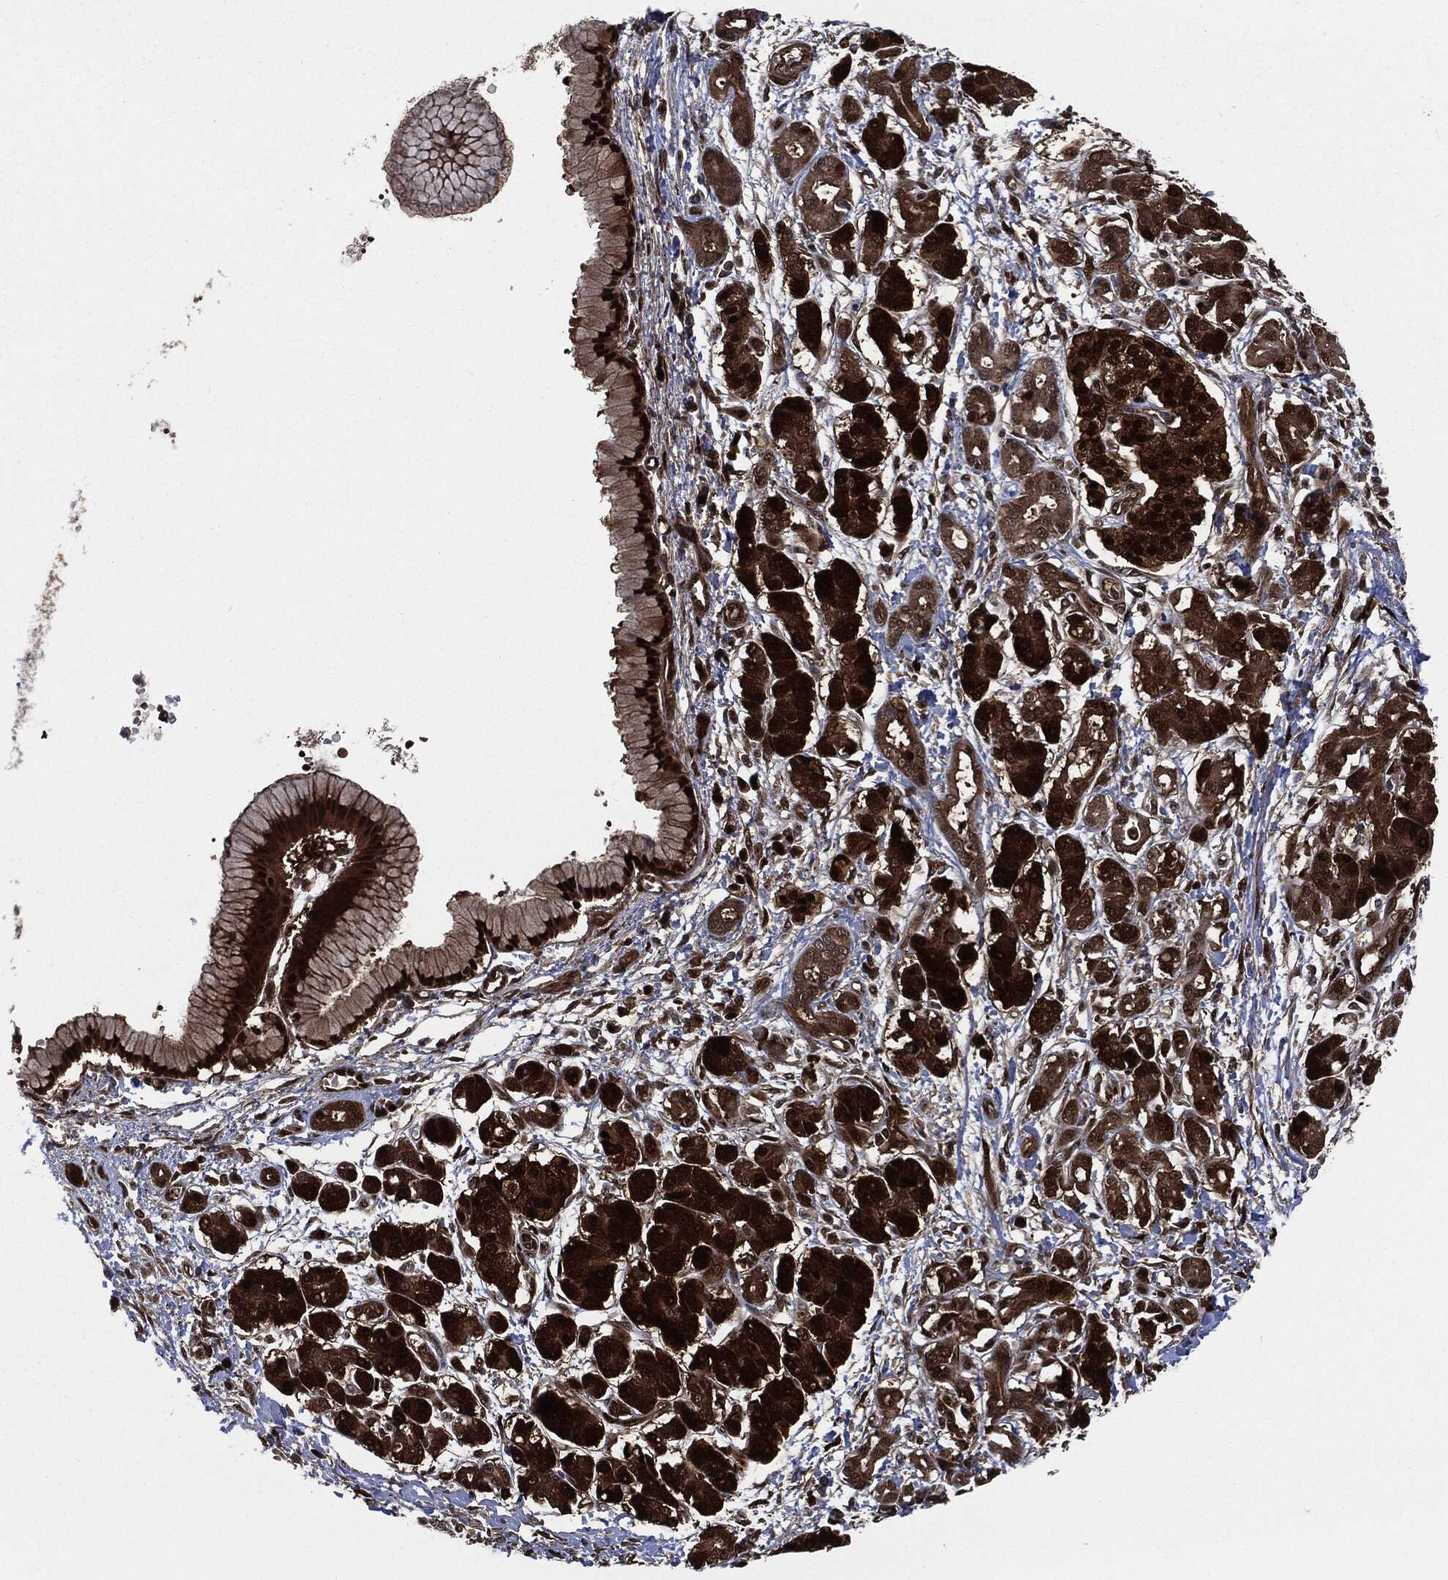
{"staining": {"intensity": "strong", "quantity": ">75%", "location": "cytoplasmic/membranous,nuclear"}, "tissue": "pancreatic cancer", "cell_type": "Tumor cells", "image_type": "cancer", "snomed": [{"axis": "morphology", "description": "Adenocarcinoma, NOS"}, {"axis": "topography", "description": "Pancreas"}], "caption": "Pancreatic adenocarcinoma stained with immunohistochemistry shows strong cytoplasmic/membranous and nuclear expression in approximately >75% of tumor cells. The protein is stained brown, and the nuclei are stained in blue (DAB (3,3'-diaminobenzidine) IHC with brightfield microscopy, high magnification).", "gene": "DCTN1", "patient": {"sex": "male", "age": 72}}